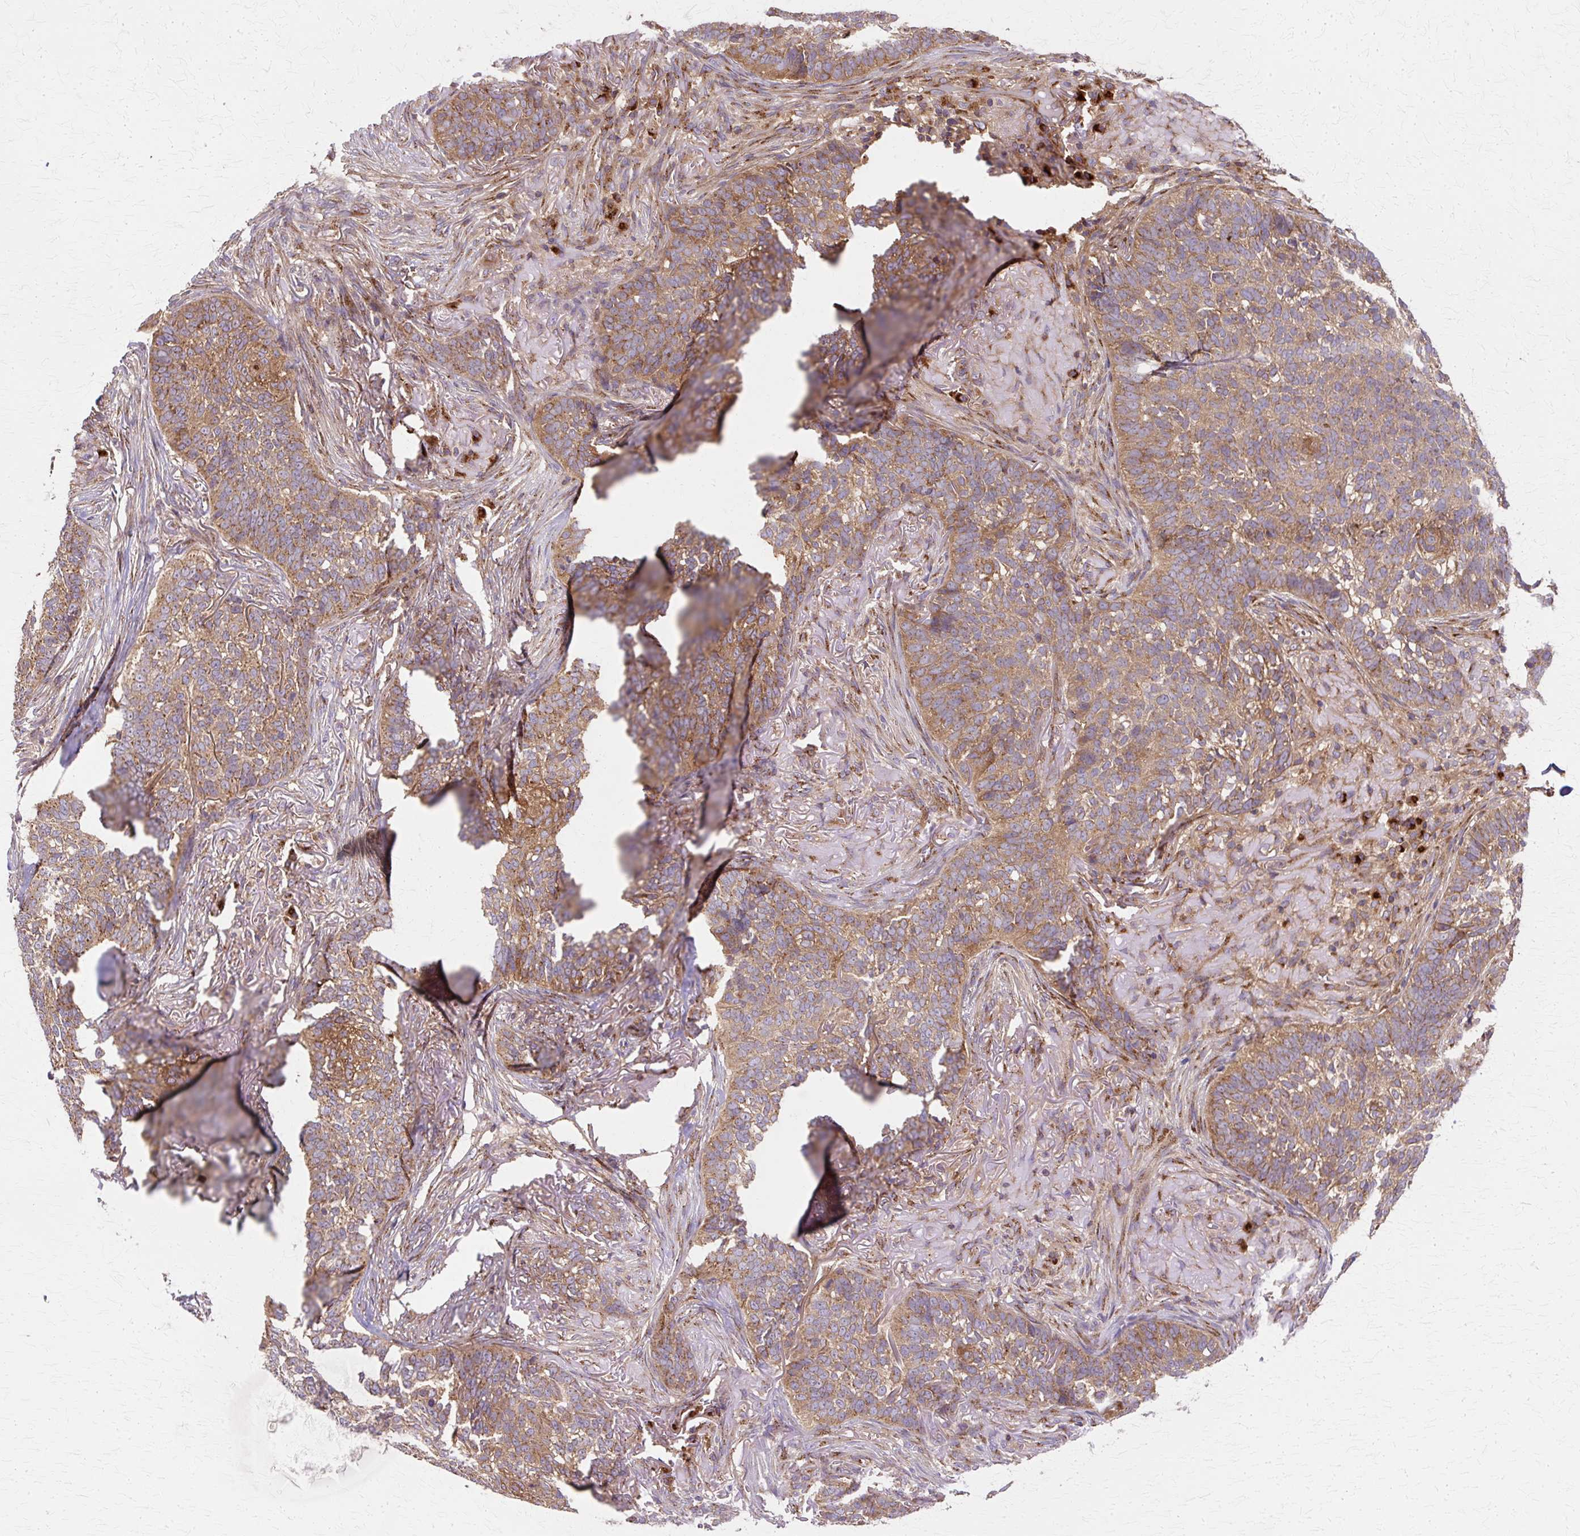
{"staining": {"intensity": "moderate", "quantity": ">75%", "location": "cytoplasmic/membranous"}, "tissue": "skin cancer", "cell_type": "Tumor cells", "image_type": "cancer", "snomed": [{"axis": "morphology", "description": "Basal cell carcinoma"}, {"axis": "topography", "description": "Skin"}], "caption": "Skin cancer was stained to show a protein in brown. There is medium levels of moderate cytoplasmic/membranous staining in about >75% of tumor cells. Nuclei are stained in blue.", "gene": "COPB1", "patient": {"sex": "male", "age": 85}}